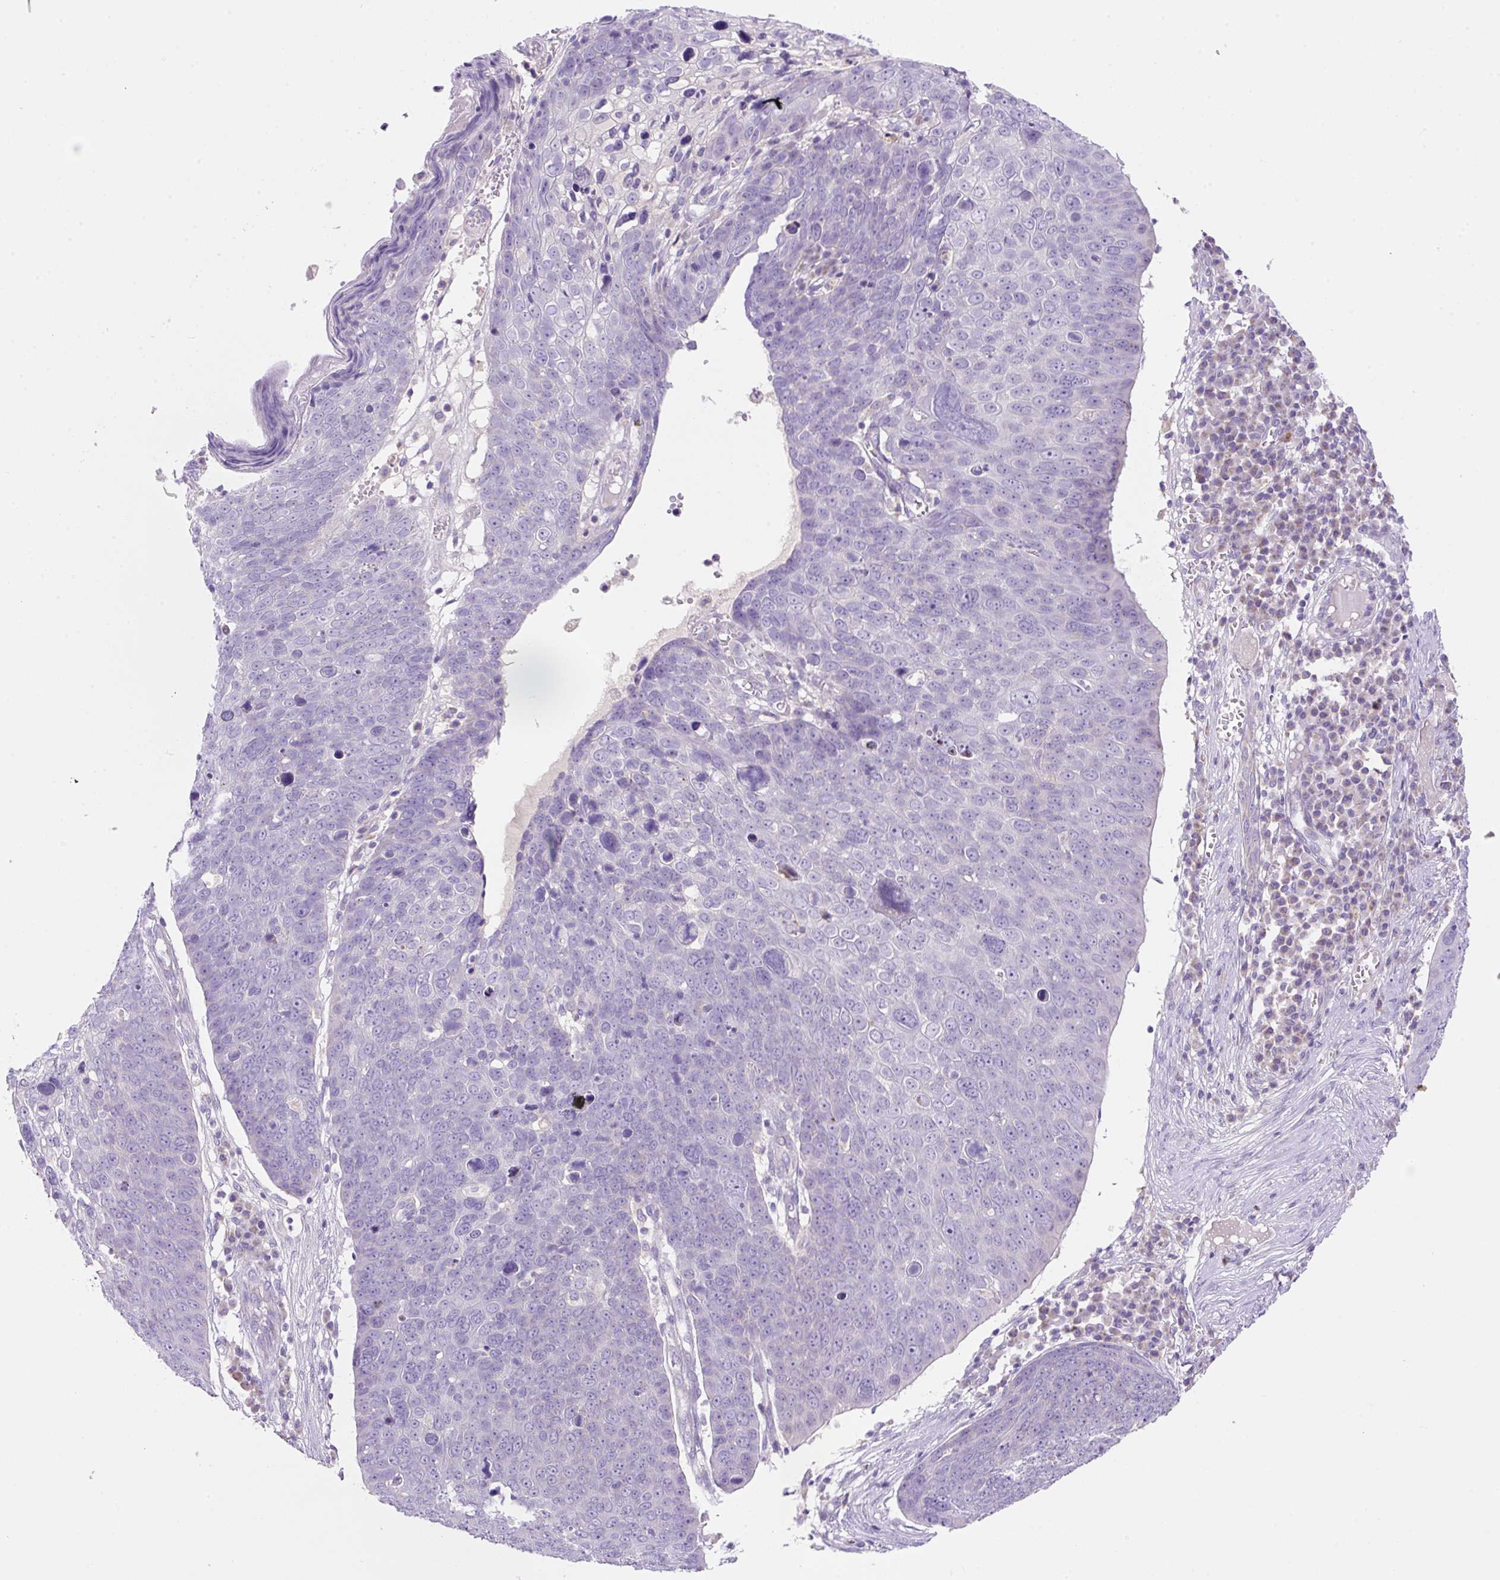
{"staining": {"intensity": "negative", "quantity": "none", "location": "none"}, "tissue": "skin cancer", "cell_type": "Tumor cells", "image_type": "cancer", "snomed": [{"axis": "morphology", "description": "Squamous cell carcinoma, NOS"}, {"axis": "topography", "description": "Skin"}], "caption": "Image shows no protein staining in tumor cells of skin cancer tissue. Nuclei are stained in blue.", "gene": "NDST3", "patient": {"sex": "male", "age": 71}}